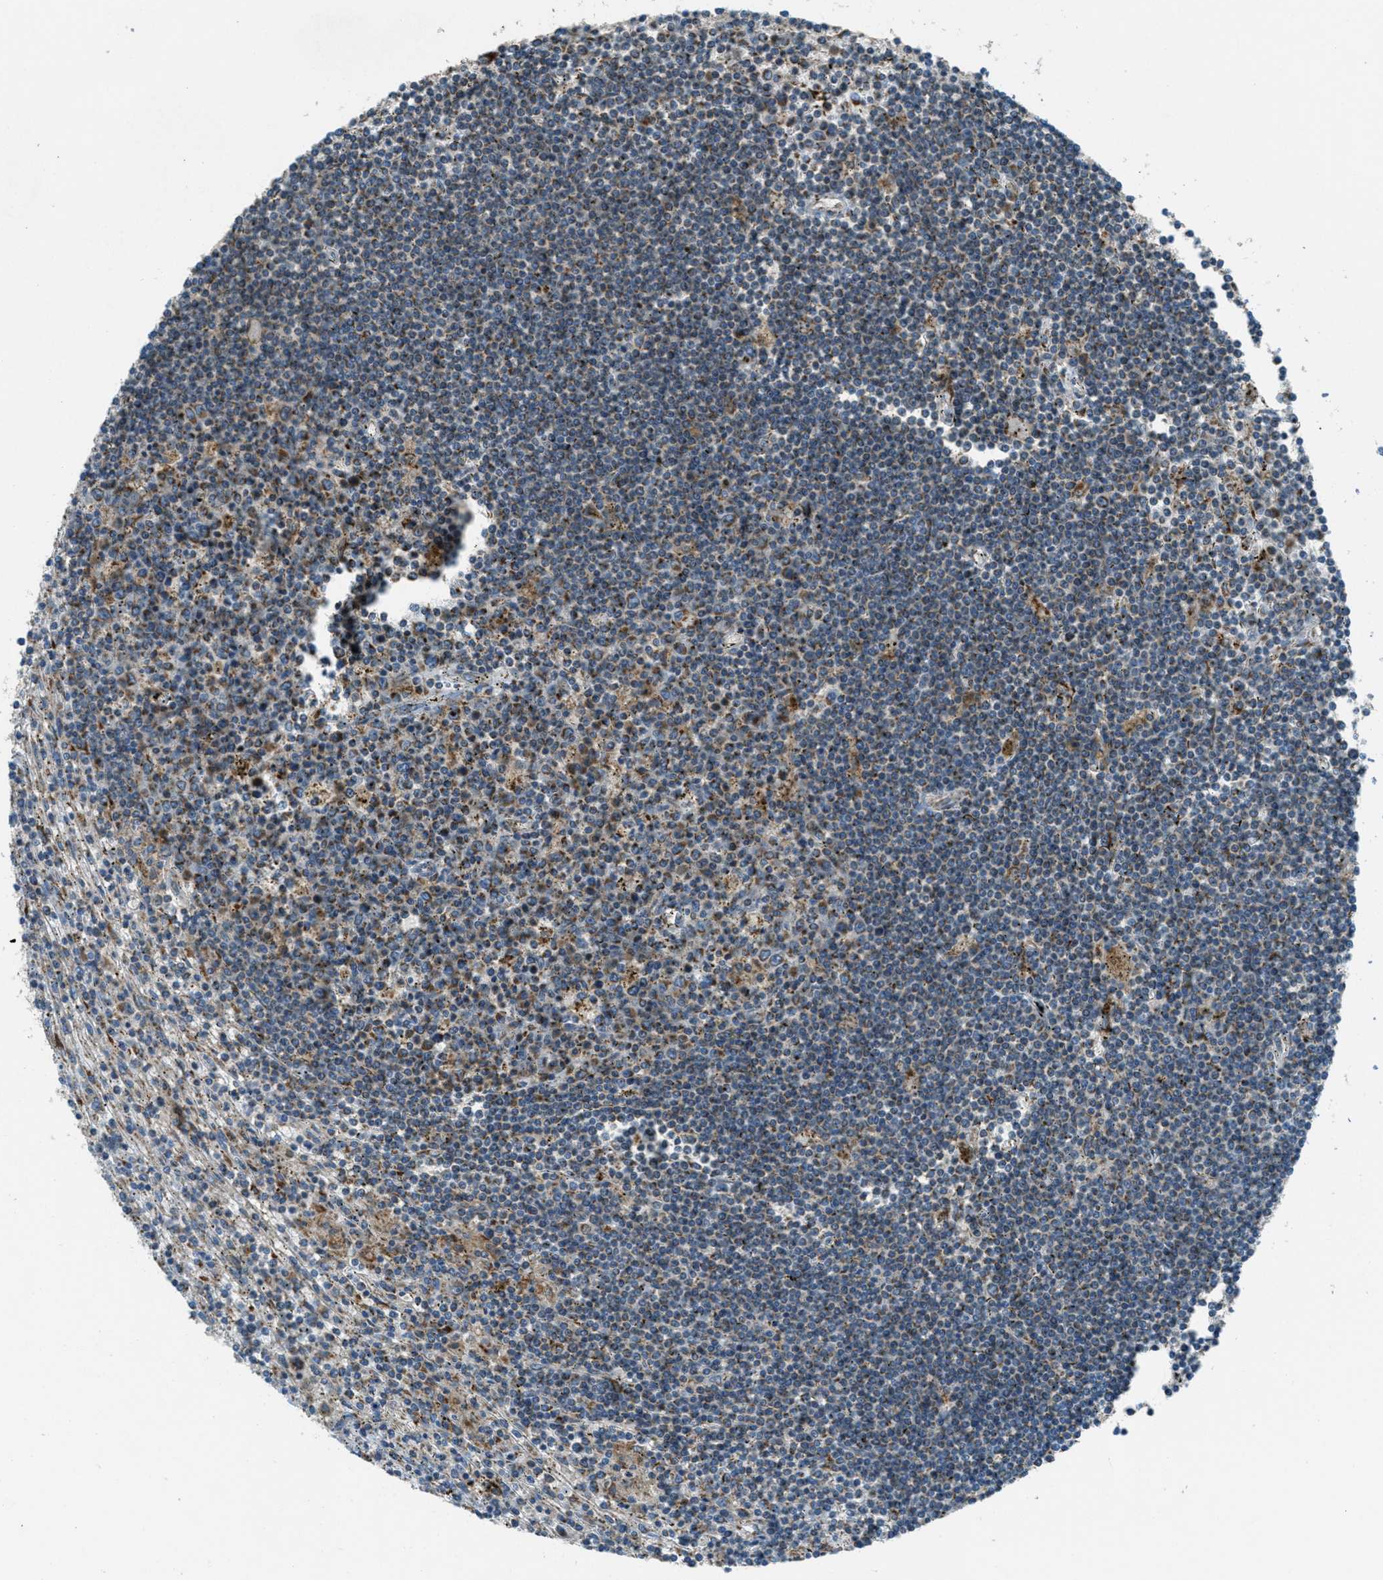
{"staining": {"intensity": "weak", "quantity": ">75%", "location": "cytoplasmic/membranous"}, "tissue": "lymphoma", "cell_type": "Tumor cells", "image_type": "cancer", "snomed": [{"axis": "morphology", "description": "Malignant lymphoma, non-Hodgkin's type, Low grade"}, {"axis": "topography", "description": "Spleen"}], "caption": "DAB (3,3'-diaminobenzidine) immunohistochemical staining of low-grade malignant lymphoma, non-Hodgkin's type exhibits weak cytoplasmic/membranous protein positivity in approximately >75% of tumor cells.", "gene": "BCKDK", "patient": {"sex": "male", "age": 76}}